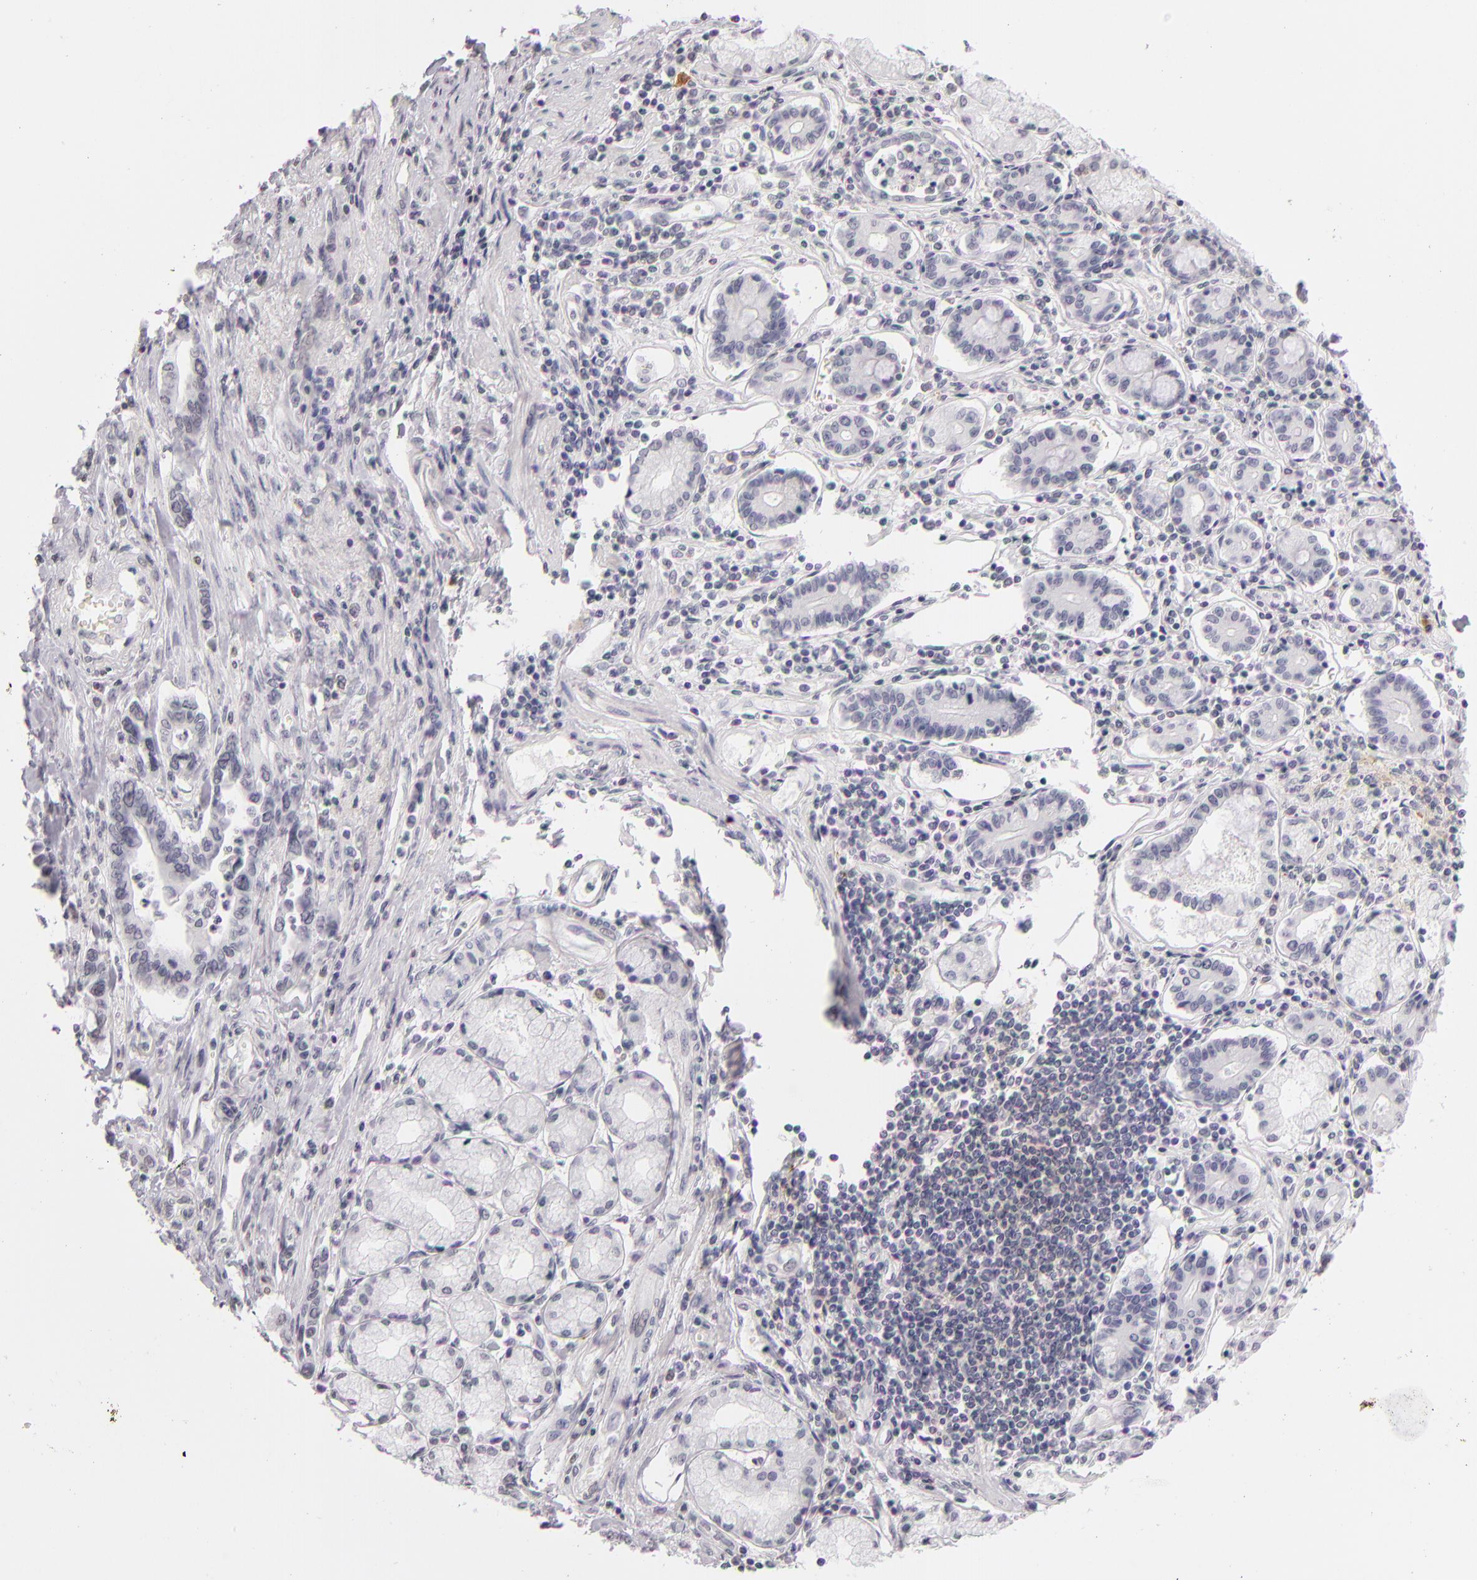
{"staining": {"intensity": "negative", "quantity": "none", "location": "none"}, "tissue": "pancreatic cancer", "cell_type": "Tumor cells", "image_type": "cancer", "snomed": [{"axis": "morphology", "description": "Adenocarcinoma, NOS"}, {"axis": "topography", "description": "Pancreas"}], "caption": "A micrograph of human pancreatic cancer (adenocarcinoma) is negative for staining in tumor cells.", "gene": "CD40", "patient": {"sex": "female", "age": 57}}